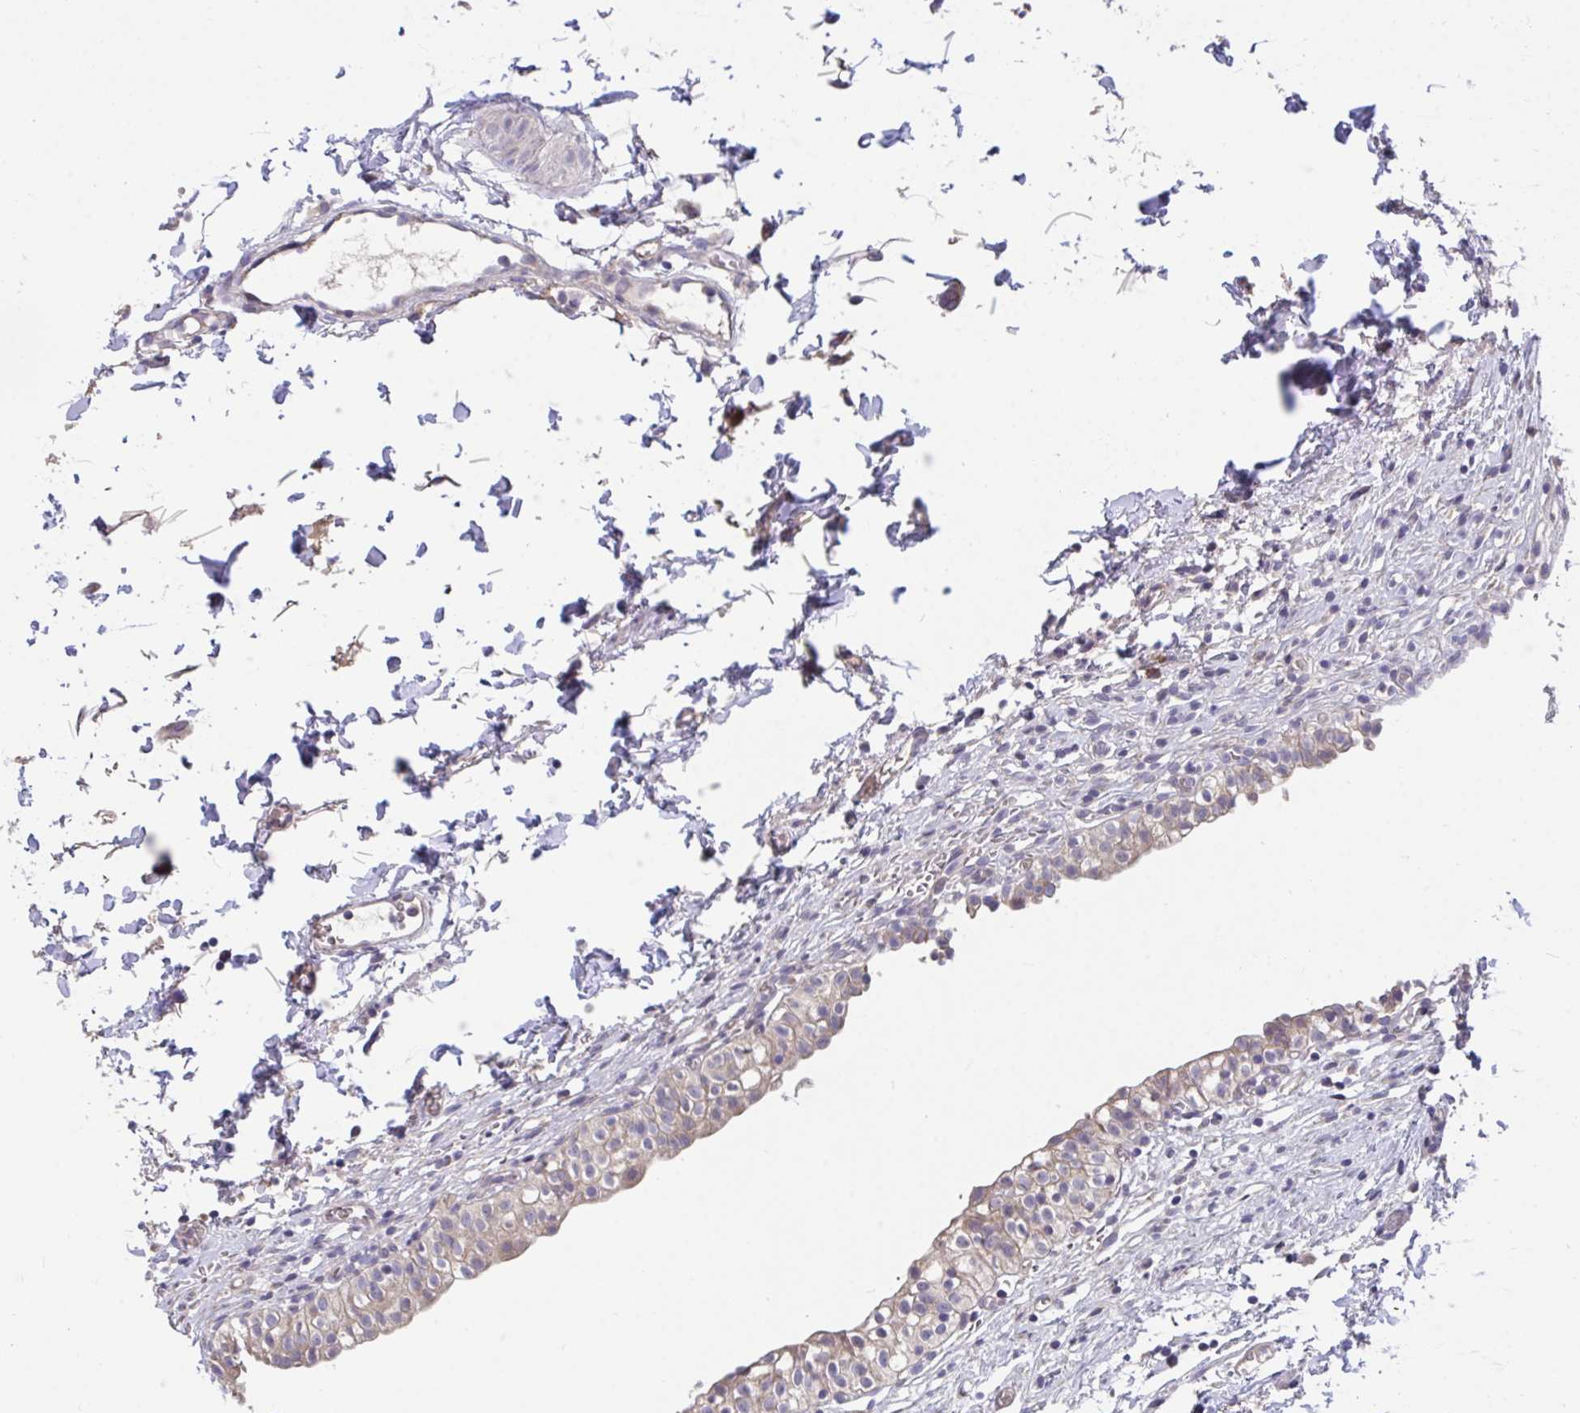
{"staining": {"intensity": "moderate", "quantity": "25%-75%", "location": "cytoplasmic/membranous"}, "tissue": "urinary bladder", "cell_type": "Urothelial cells", "image_type": "normal", "snomed": [{"axis": "morphology", "description": "Normal tissue, NOS"}, {"axis": "topography", "description": "Urinary bladder"}, {"axis": "topography", "description": "Peripheral nerve tissue"}], "caption": "Immunohistochemical staining of normal human urinary bladder reveals 25%-75% levels of moderate cytoplasmic/membranous protein positivity in approximately 25%-75% of urothelial cells.", "gene": "SUSD4", "patient": {"sex": "male", "age": 55}}